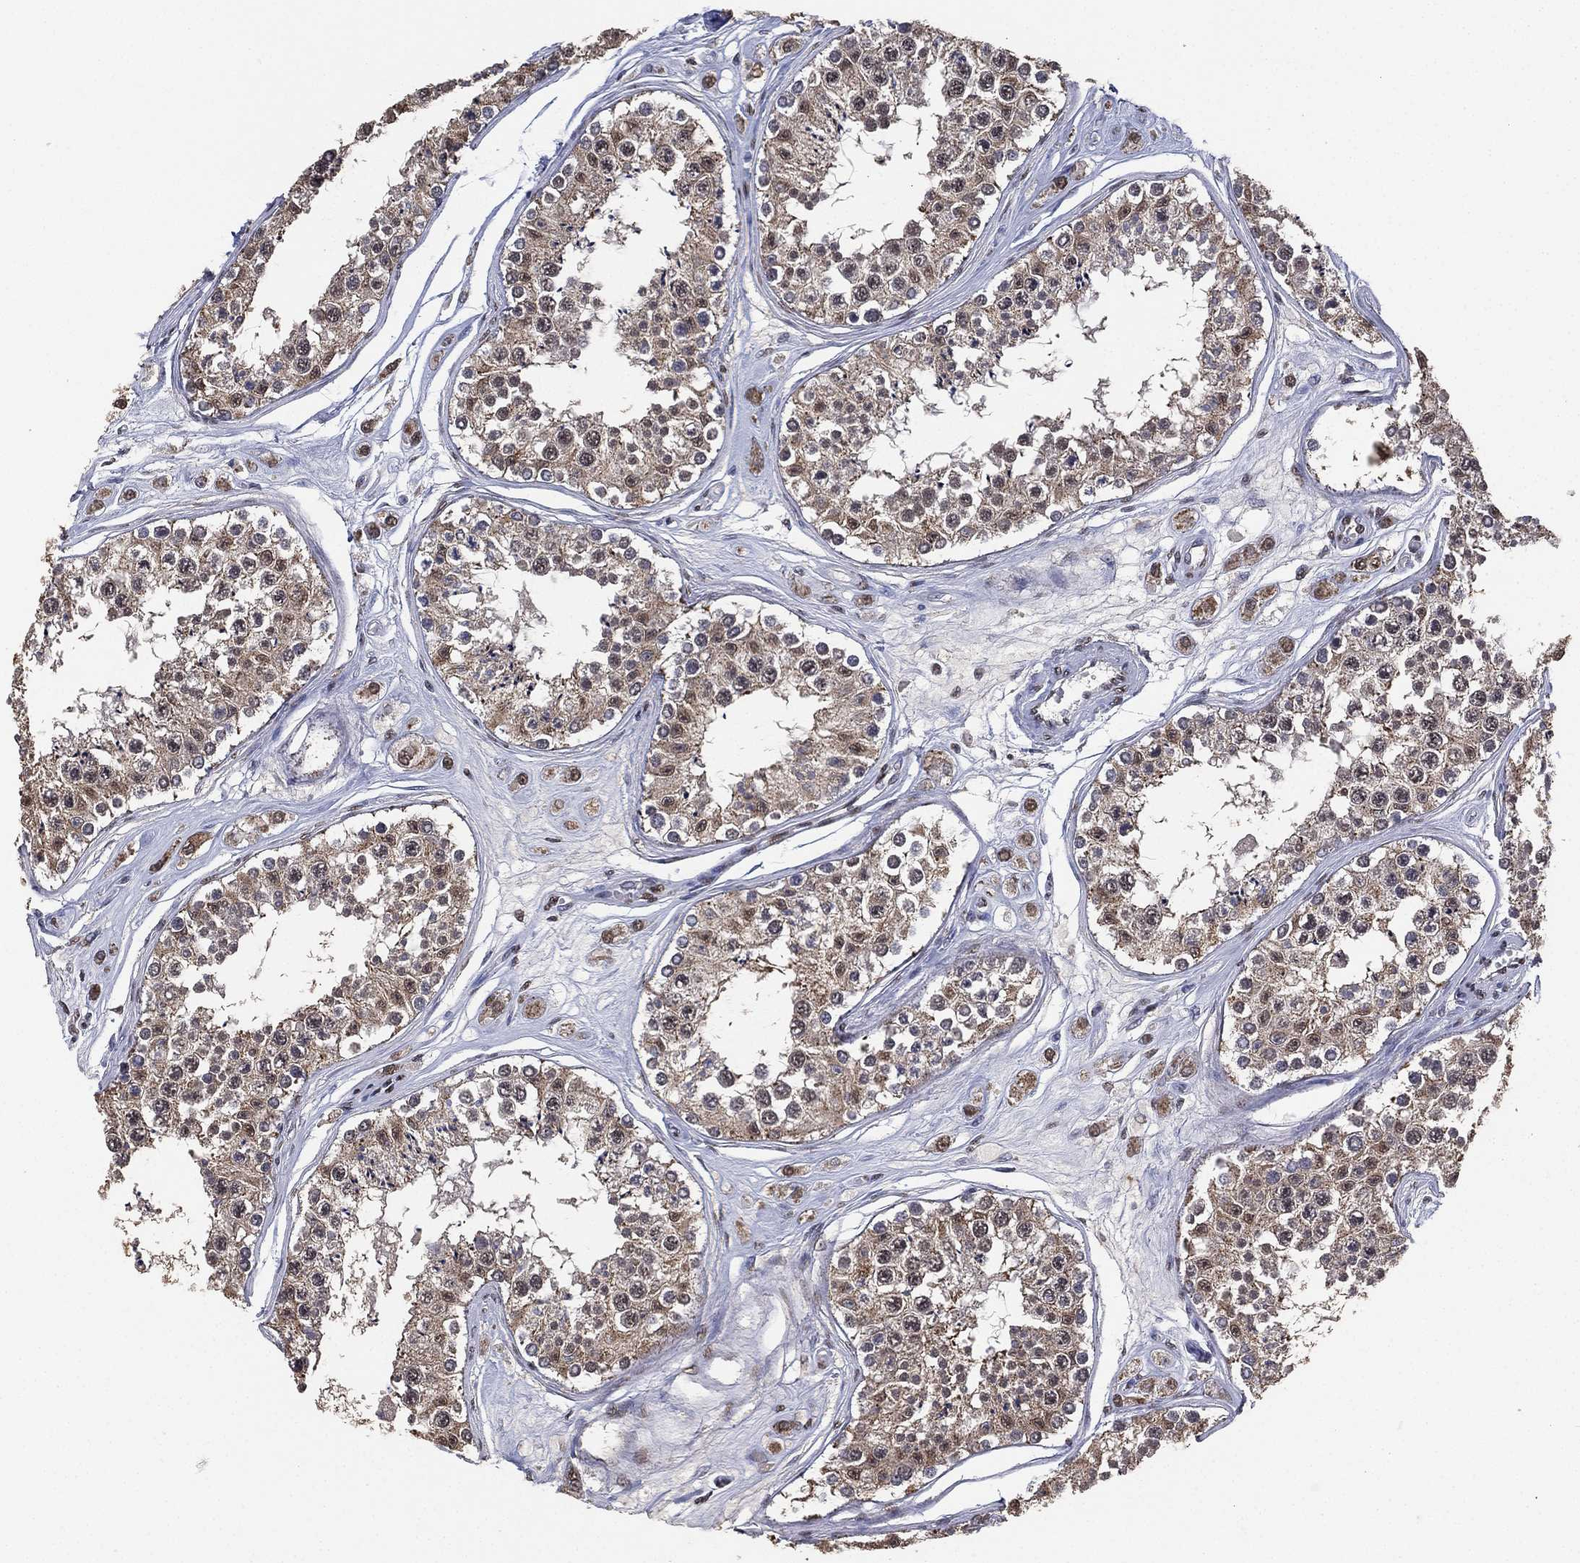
{"staining": {"intensity": "weak", "quantity": ">75%", "location": "cytoplasmic/membranous,nuclear"}, "tissue": "testis", "cell_type": "Cells in seminiferous ducts", "image_type": "normal", "snomed": [{"axis": "morphology", "description": "Normal tissue, NOS"}, {"axis": "topography", "description": "Testis"}], "caption": "Cells in seminiferous ducts exhibit weak cytoplasmic/membranous,nuclear staining in approximately >75% of cells in normal testis. (brown staining indicates protein expression, while blue staining denotes nuclei).", "gene": "ALDH7A1", "patient": {"sex": "male", "age": 25}}